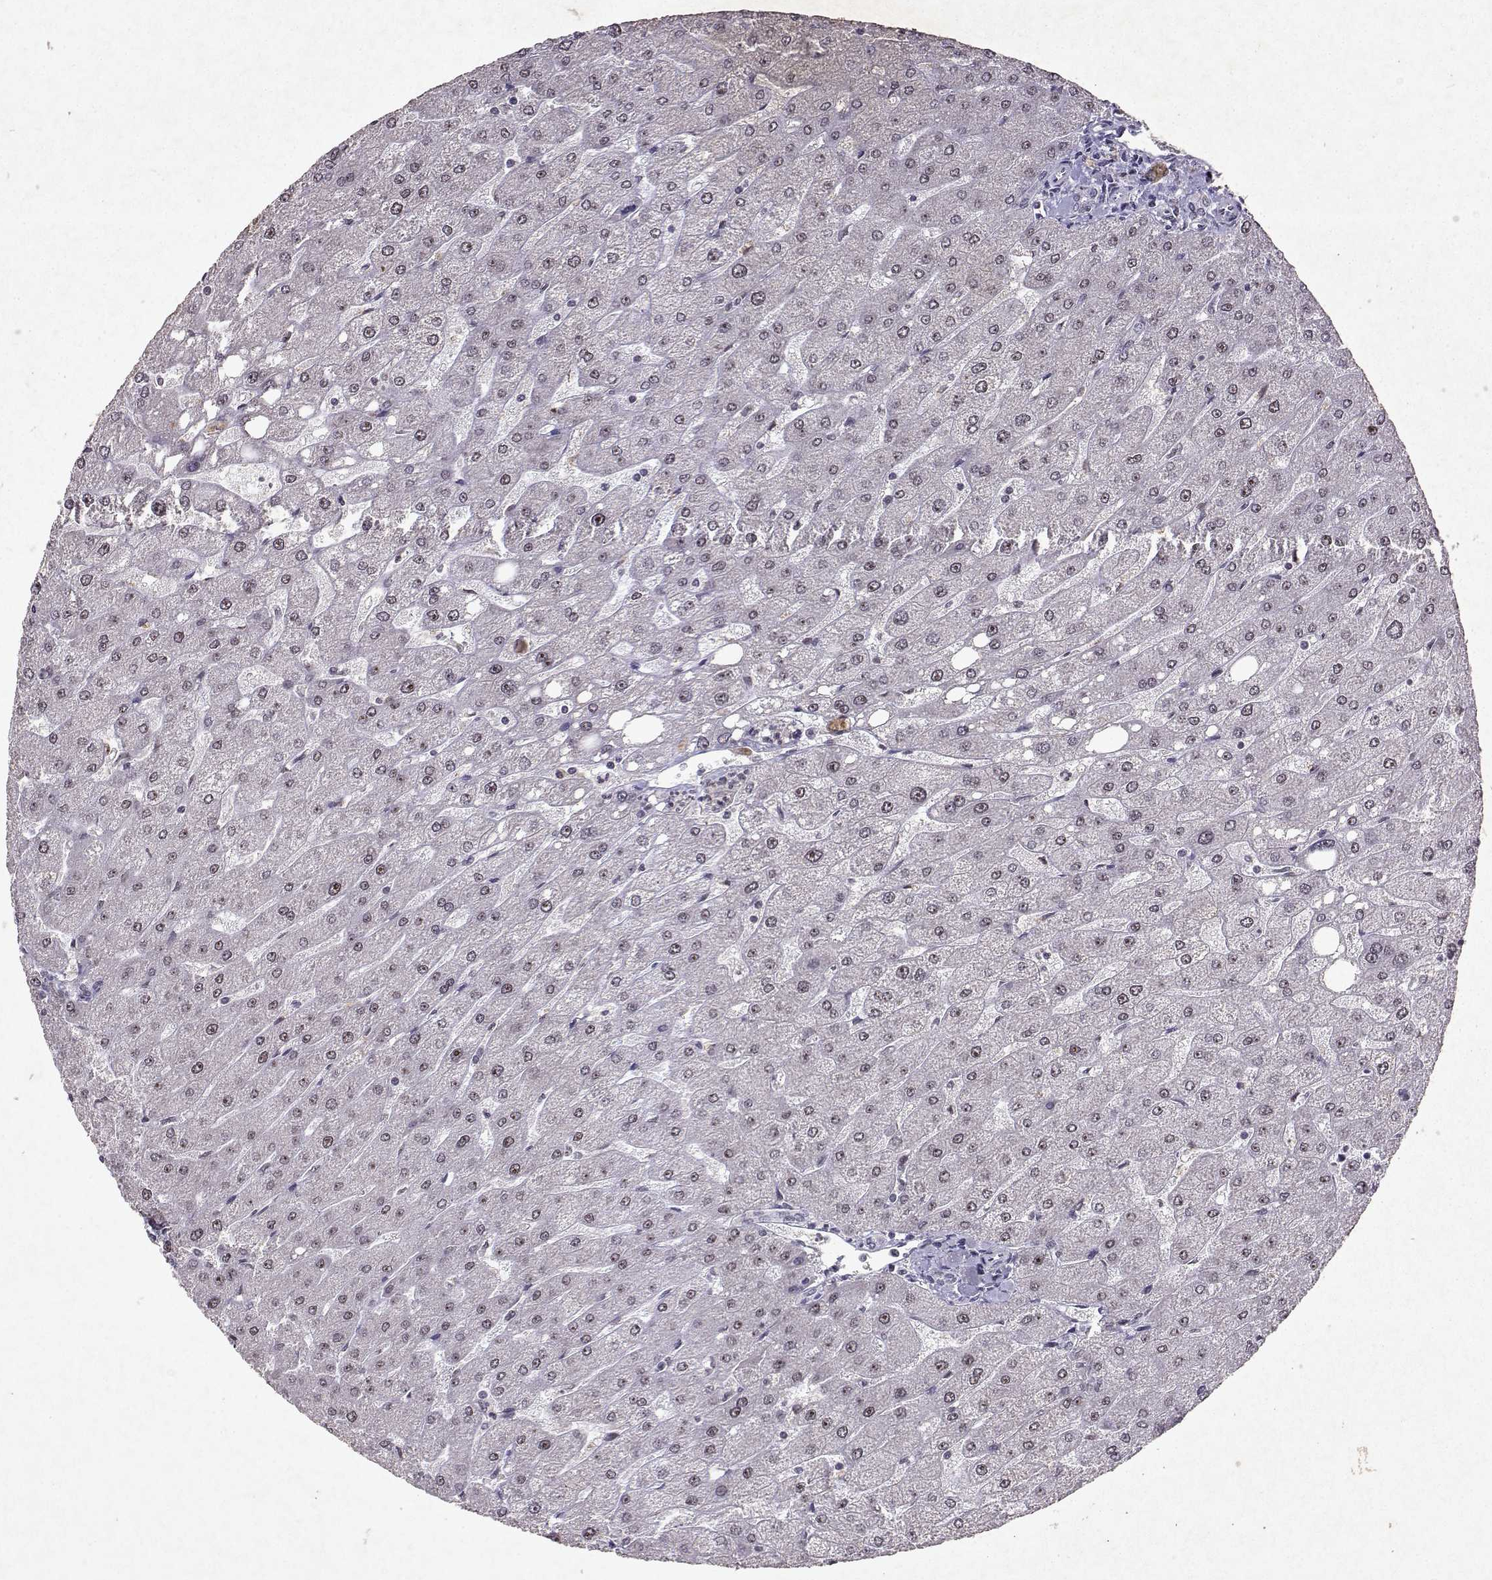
{"staining": {"intensity": "negative", "quantity": "none", "location": "none"}, "tissue": "liver", "cell_type": "Cholangiocytes", "image_type": "normal", "snomed": [{"axis": "morphology", "description": "Normal tissue, NOS"}, {"axis": "topography", "description": "Liver"}], "caption": "This is an immunohistochemistry (IHC) image of normal liver. There is no positivity in cholangiocytes.", "gene": "DDX56", "patient": {"sex": "male", "age": 67}}